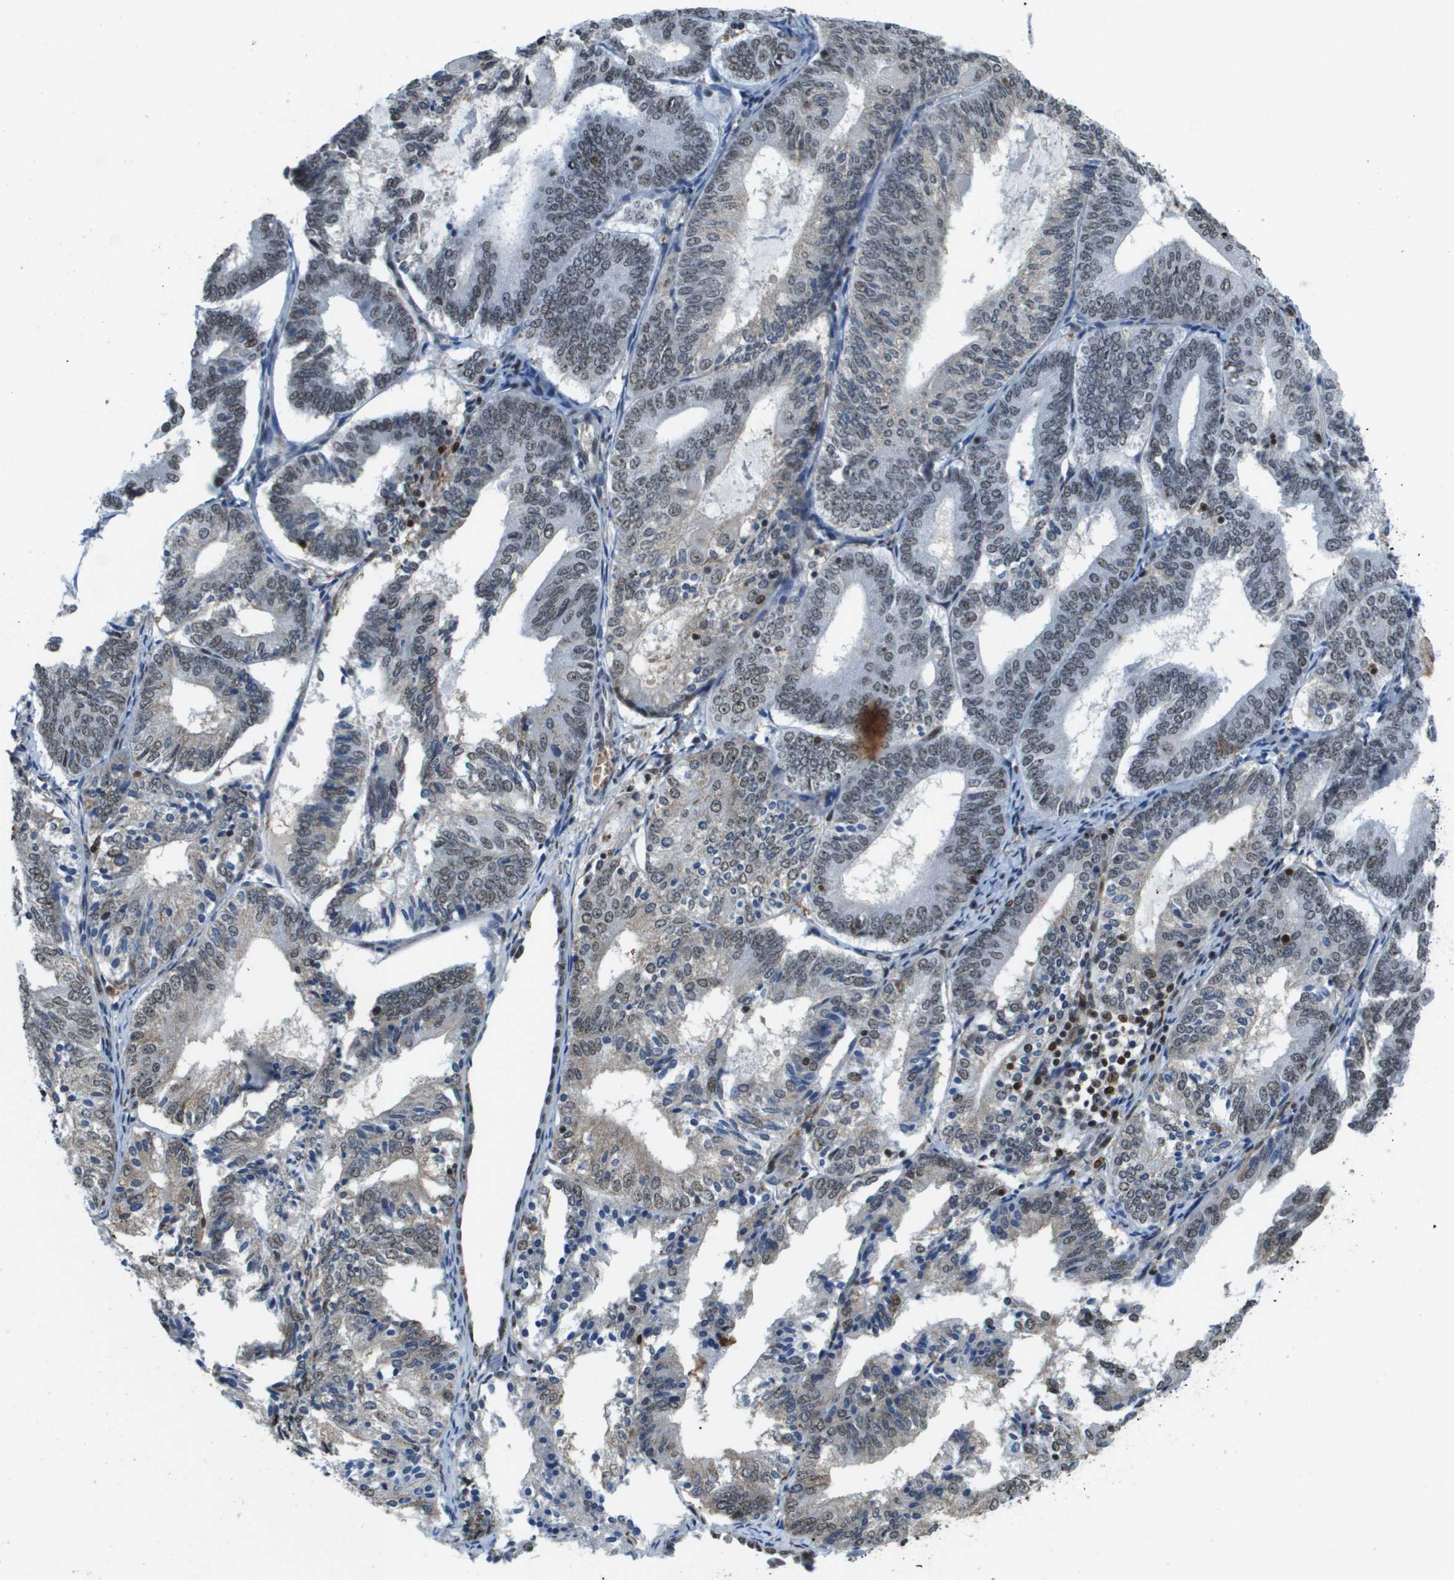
{"staining": {"intensity": "weak", "quantity": ">75%", "location": "nuclear"}, "tissue": "endometrial cancer", "cell_type": "Tumor cells", "image_type": "cancer", "snomed": [{"axis": "morphology", "description": "Adenocarcinoma, NOS"}, {"axis": "topography", "description": "Endometrium"}], "caption": "Human endometrial cancer stained with a protein marker reveals weak staining in tumor cells.", "gene": "EP400", "patient": {"sex": "female", "age": 81}}